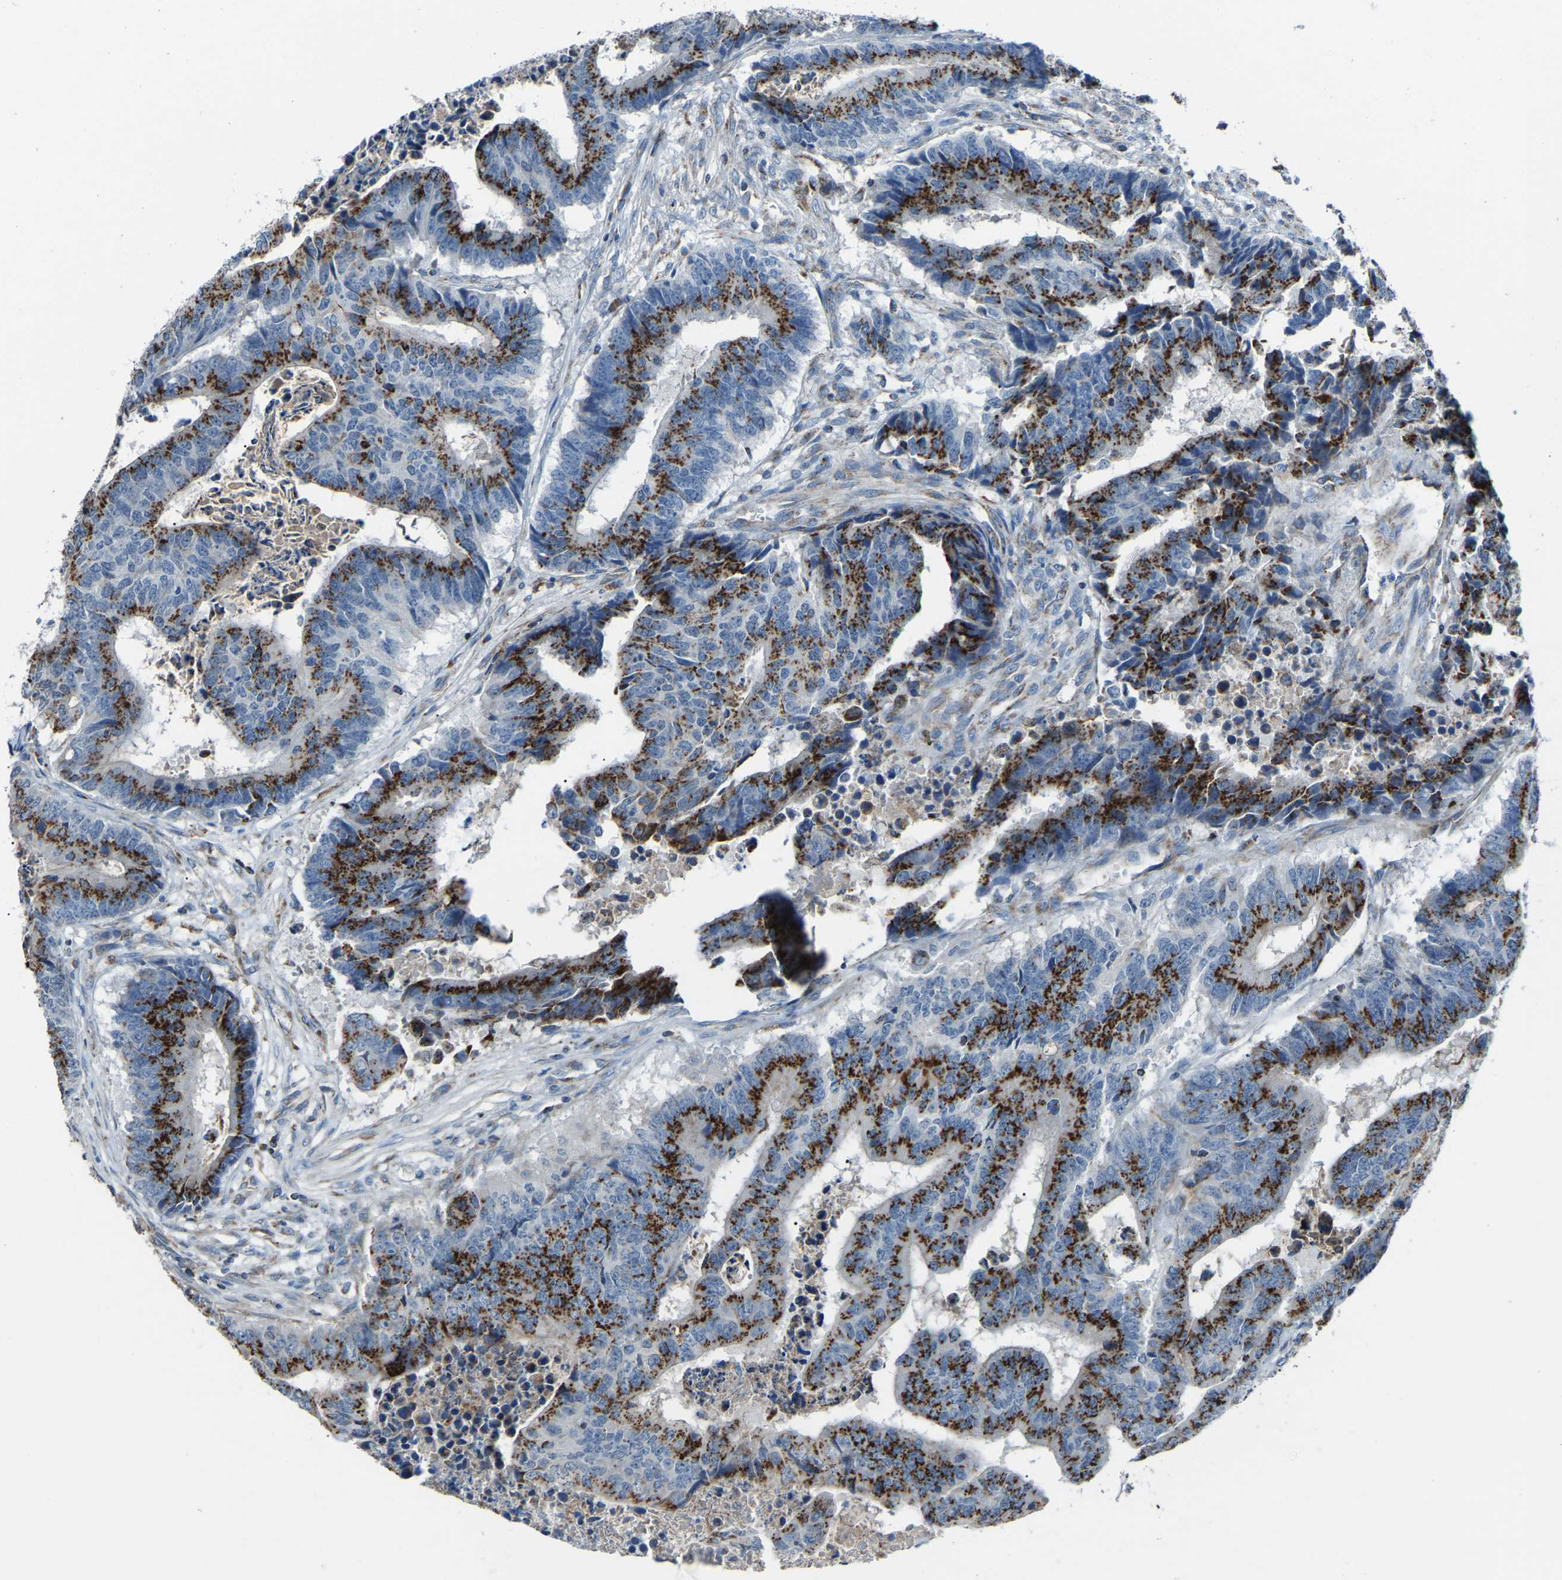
{"staining": {"intensity": "strong", "quantity": ">75%", "location": "cytoplasmic/membranous"}, "tissue": "colorectal cancer", "cell_type": "Tumor cells", "image_type": "cancer", "snomed": [{"axis": "morphology", "description": "Adenocarcinoma, NOS"}, {"axis": "topography", "description": "Rectum"}], "caption": "Protein expression analysis of human colorectal cancer (adenocarcinoma) reveals strong cytoplasmic/membranous staining in about >75% of tumor cells. (DAB (3,3'-diaminobenzidine) IHC, brown staining for protein, blue staining for nuclei).", "gene": "CANT1", "patient": {"sex": "male", "age": 84}}